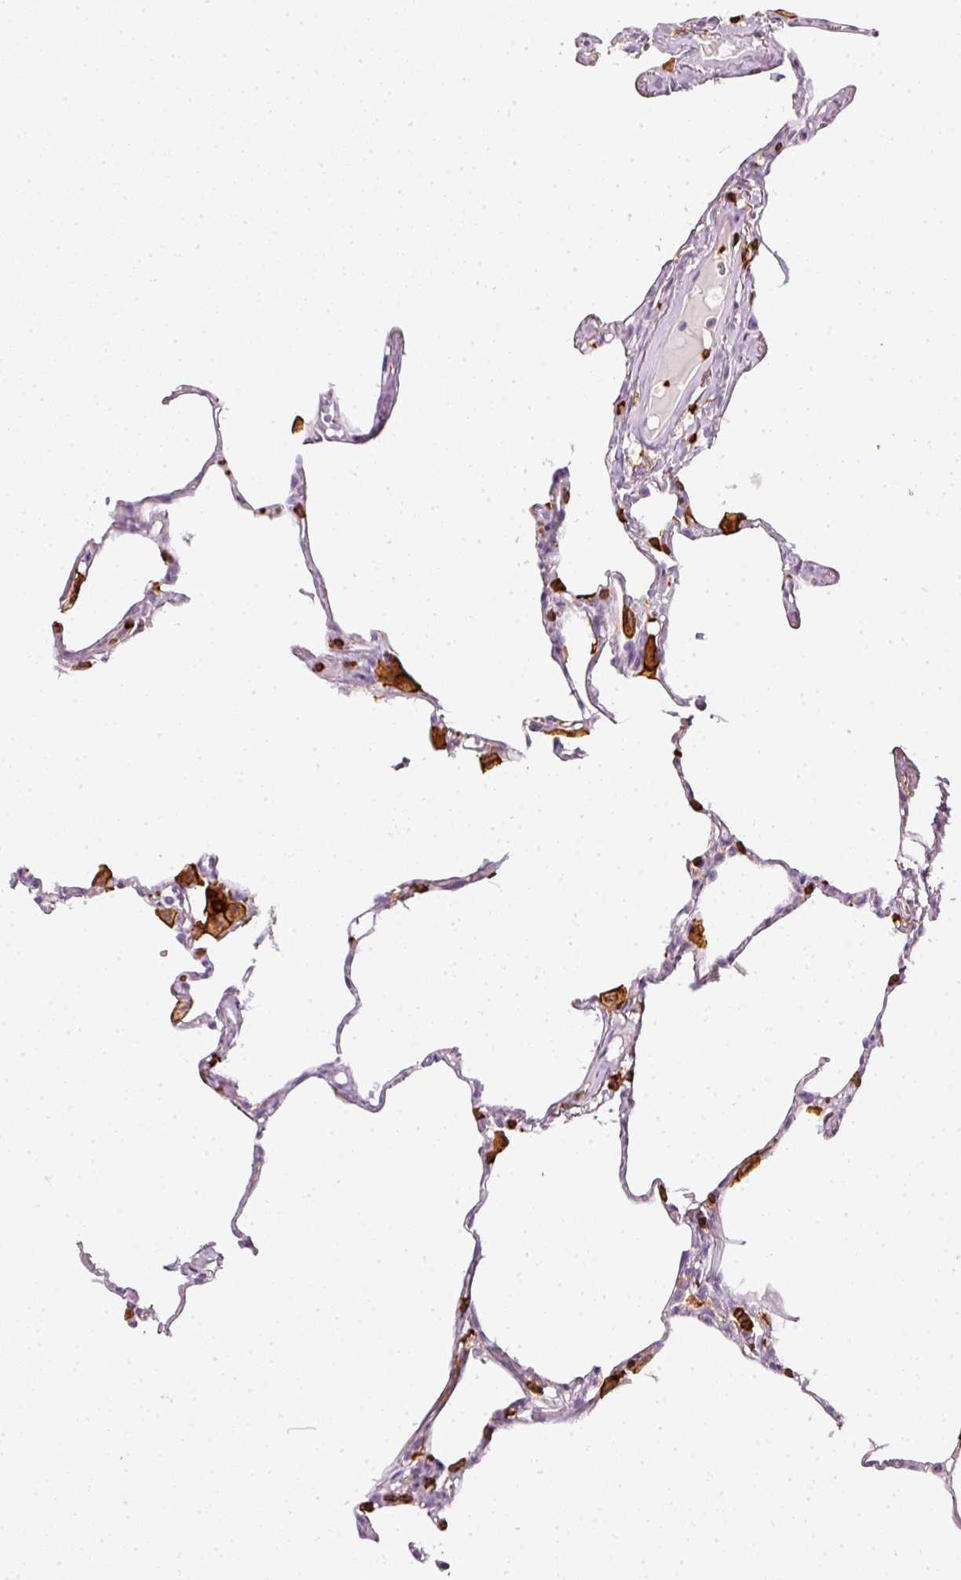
{"staining": {"intensity": "strong", "quantity": "<25%", "location": "cytoplasmic/membranous"}, "tissue": "lung", "cell_type": "Alveolar cells", "image_type": "normal", "snomed": [{"axis": "morphology", "description": "Normal tissue, NOS"}, {"axis": "topography", "description": "Lung"}], "caption": "Approximately <25% of alveolar cells in benign lung display strong cytoplasmic/membranous protein positivity as visualized by brown immunohistochemical staining.", "gene": "EVL", "patient": {"sex": "male", "age": 65}}